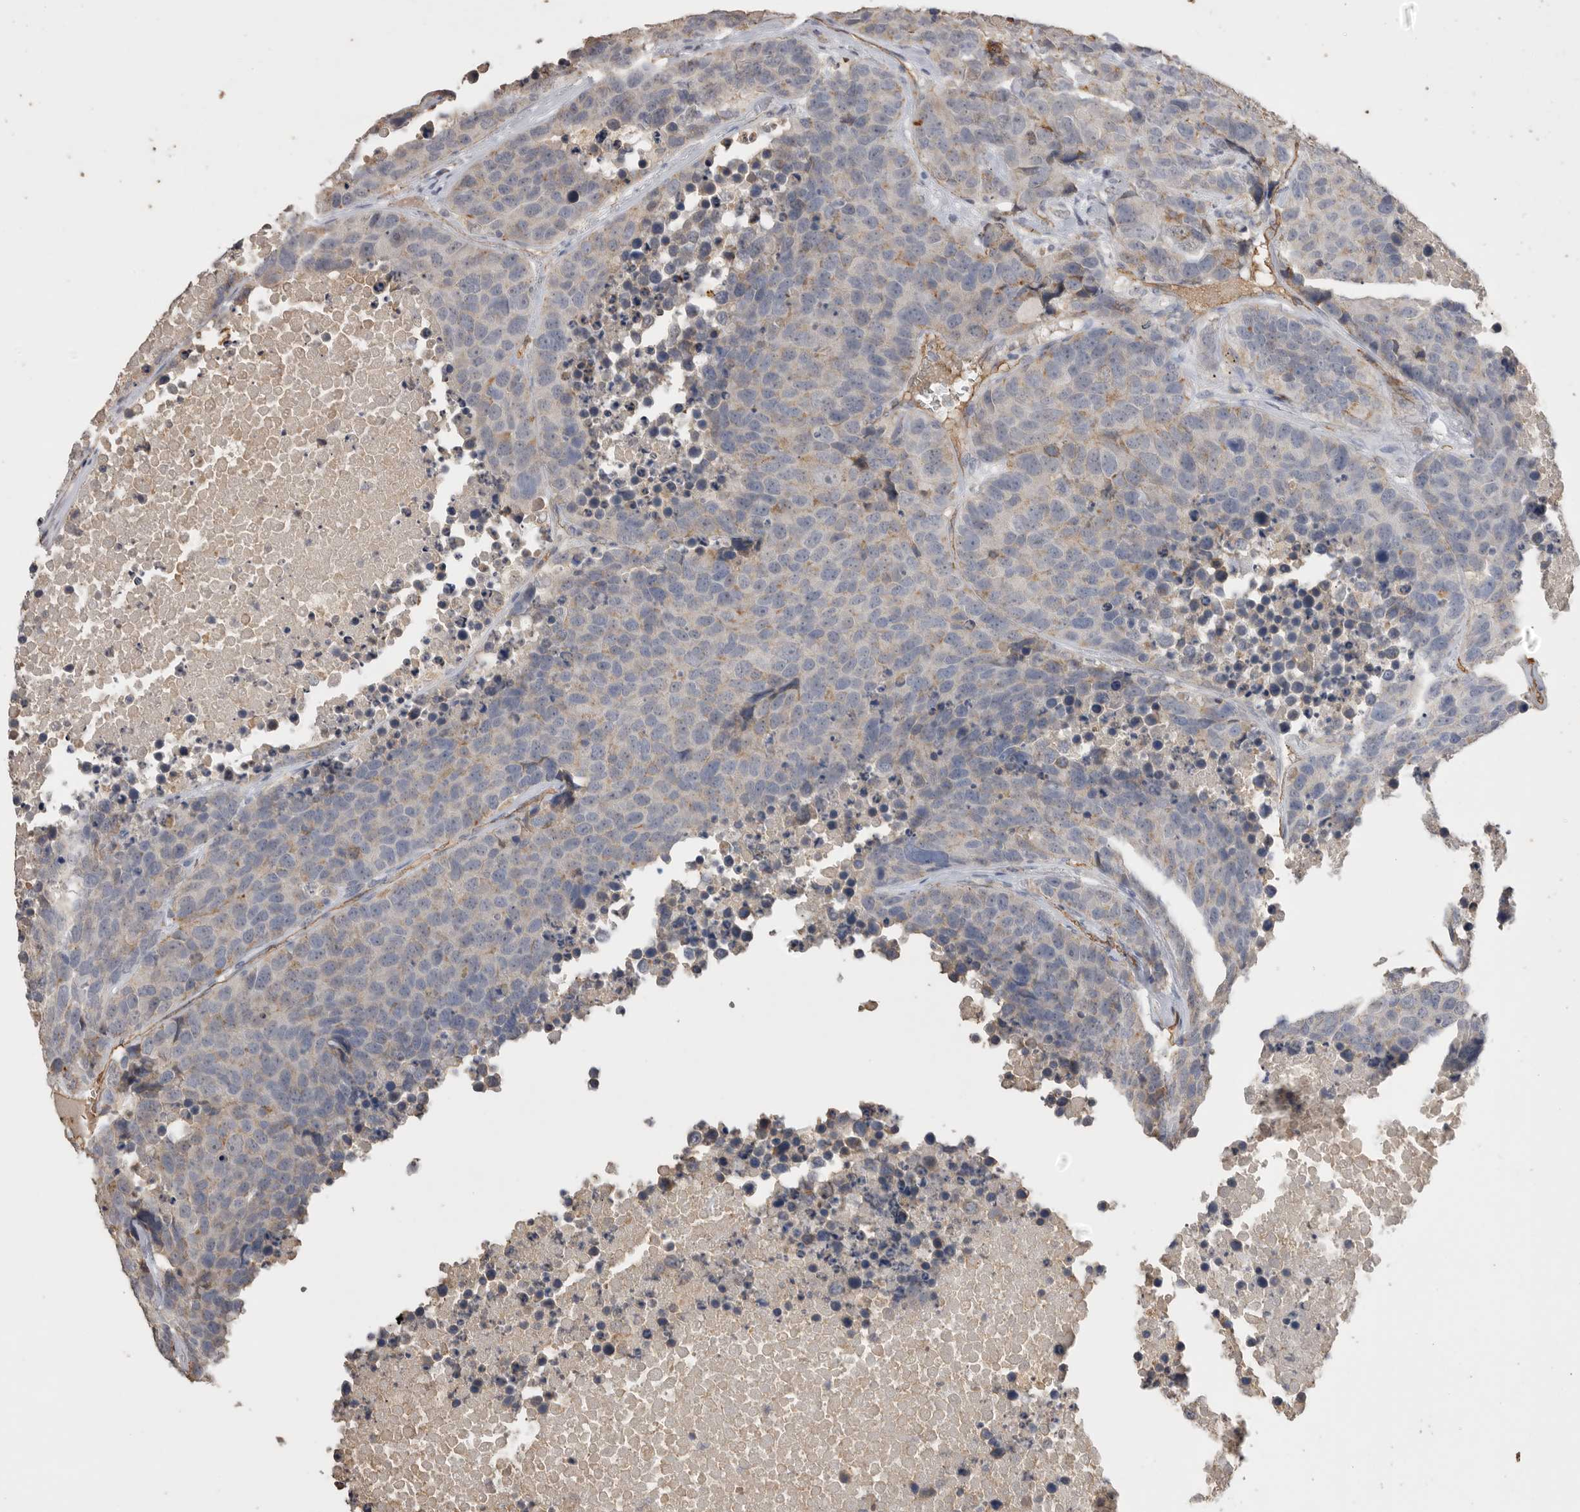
{"staining": {"intensity": "weak", "quantity": "<25%", "location": "cytoplasmic/membranous"}, "tissue": "carcinoid", "cell_type": "Tumor cells", "image_type": "cancer", "snomed": [{"axis": "morphology", "description": "Carcinoid, malignant, NOS"}, {"axis": "topography", "description": "Lung"}], "caption": "Immunohistochemistry histopathology image of malignant carcinoid stained for a protein (brown), which demonstrates no positivity in tumor cells.", "gene": "IL27", "patient": {"sex": "male", "age": 60}}